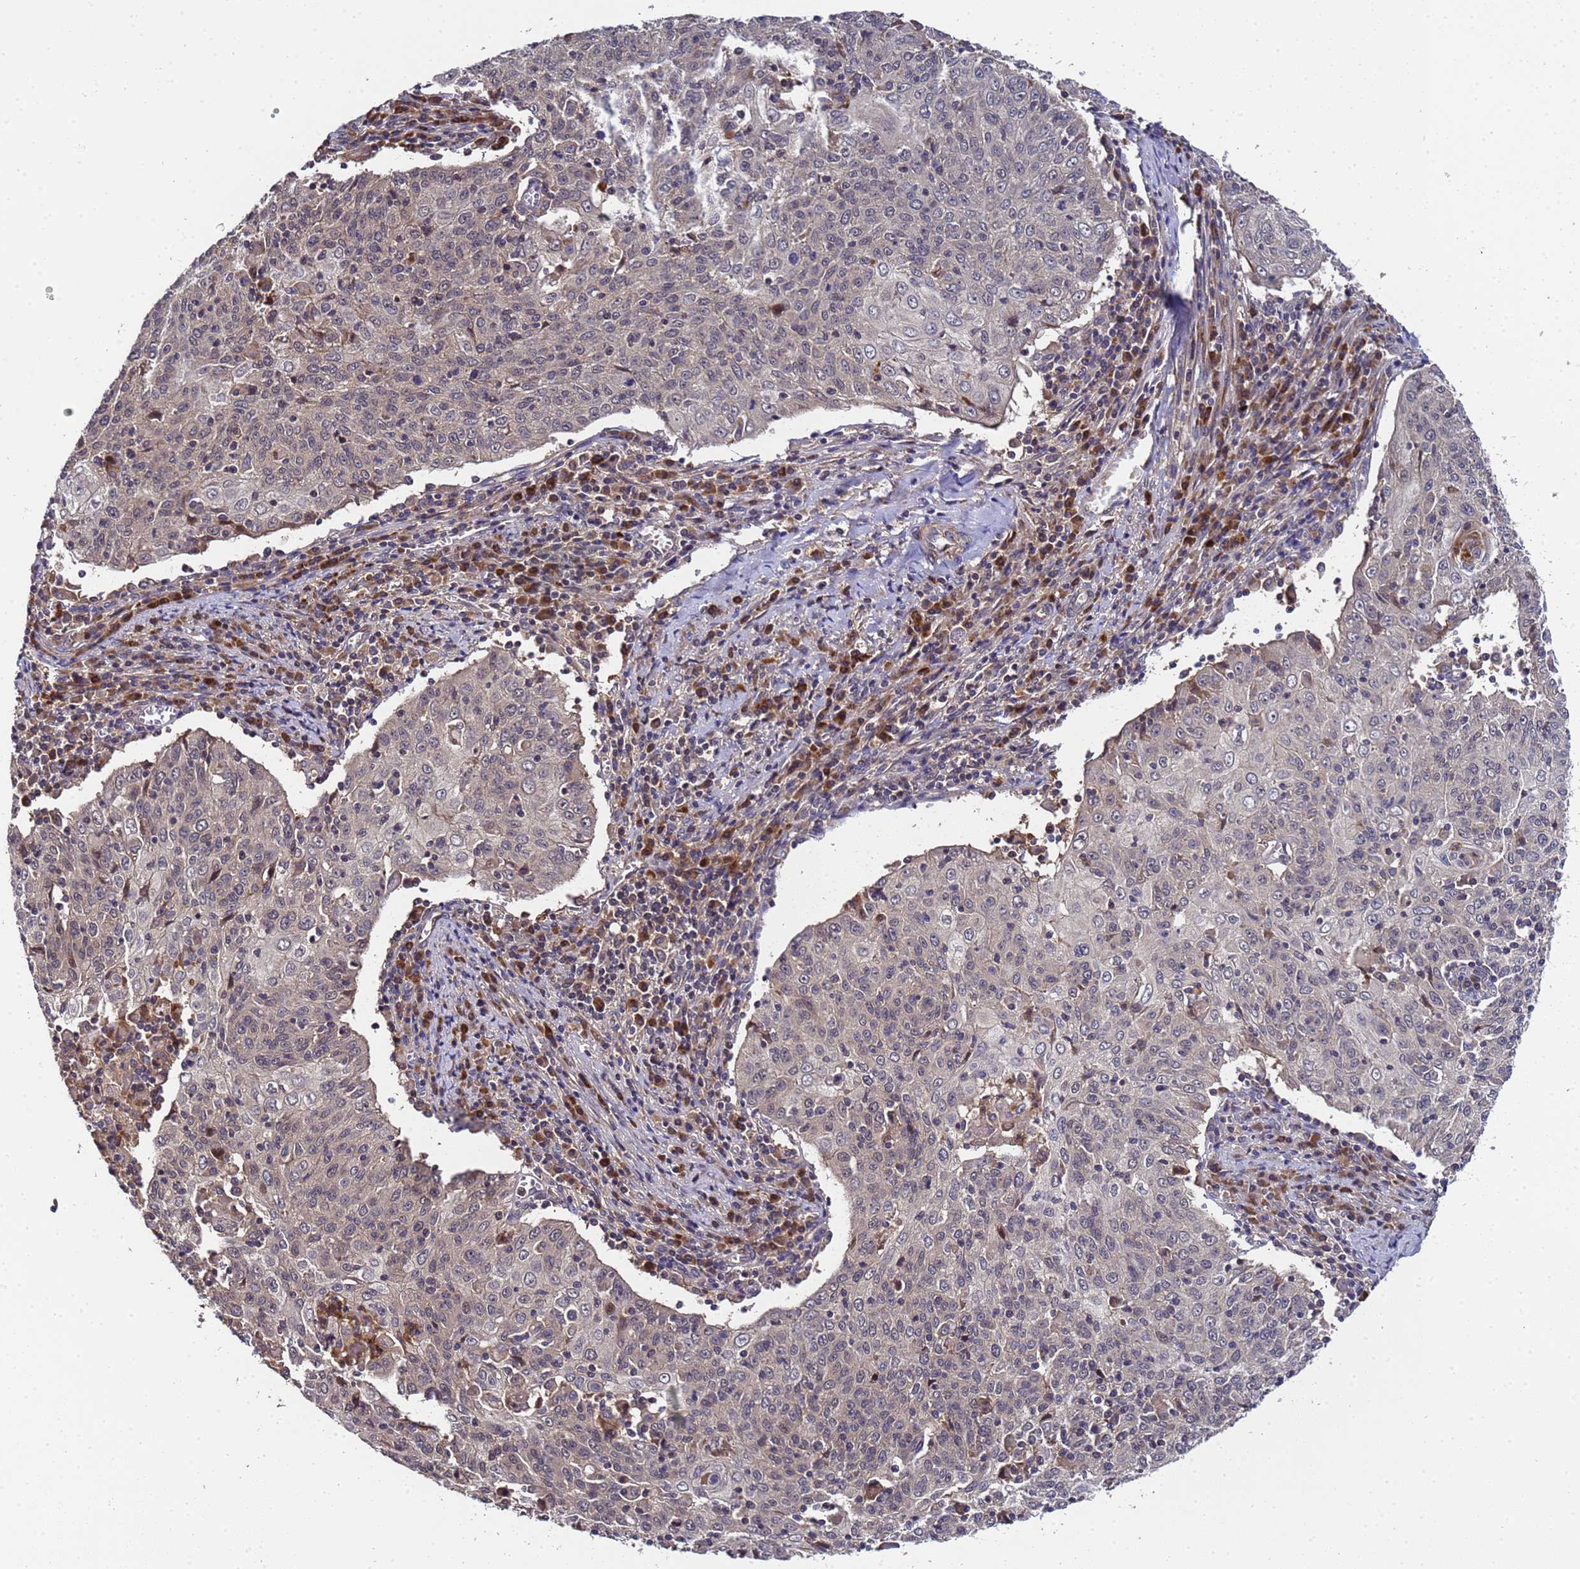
{"staining": {"intensity": "negative", "quantity": "none", "location": "none"}, "tissue": "cervical cancer", "cell_type": "Tumor cells", "image_type": "cancer", "snomed": [{"axis": "morphology", "description": "Squamous cell carcinoma, NOS"}, {"axis": "topography", "description": "Cervix"}], "caption": "Immunohistochemical staining of squamous cell carcinoma (cervical) exhibits no significant positivity in tumor cells.", "gene": "GSTCD", "patient": {"sex": "female", "age": 48}}